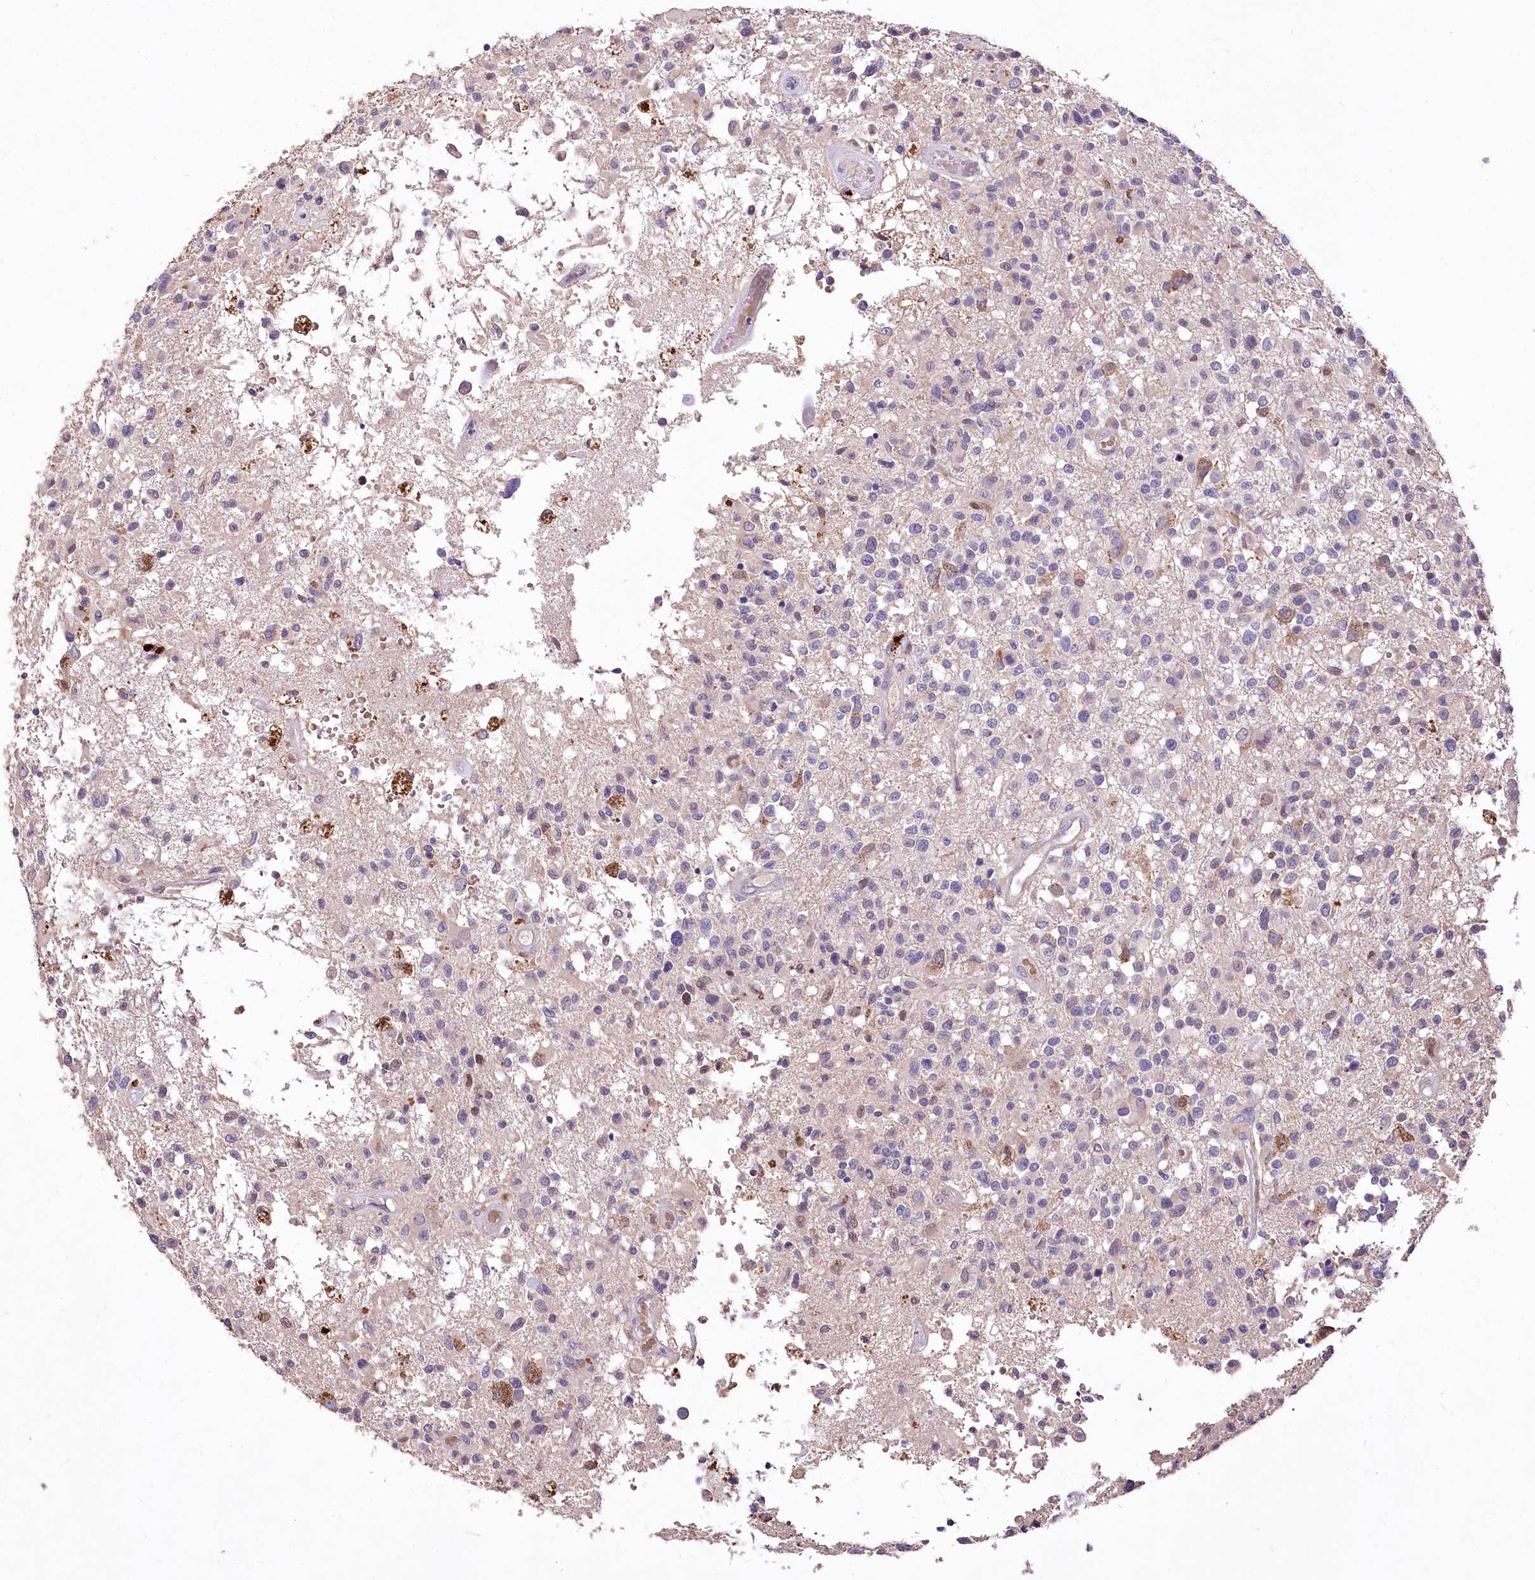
{"staining": {"intensity": "negative", "quantity": "none", "location": "none"}, "tissue": "glioma", "cell_type": "Tumor cells", "image_type": "cancer", "snomed": [{"axis": "morphology", "description": "Glioma, malignant, High grade"}, {"axis": "morphology", "description": "Glioblastoma, NOS"}, {"axis": "topography", "description": "Brain"}], "caption": "Glioblastoma stained for a protein using IHC demonstrates no staining tumor cells.", "gene": "PCYOX1L", "patient": {"sex": "male", "age": 60}}